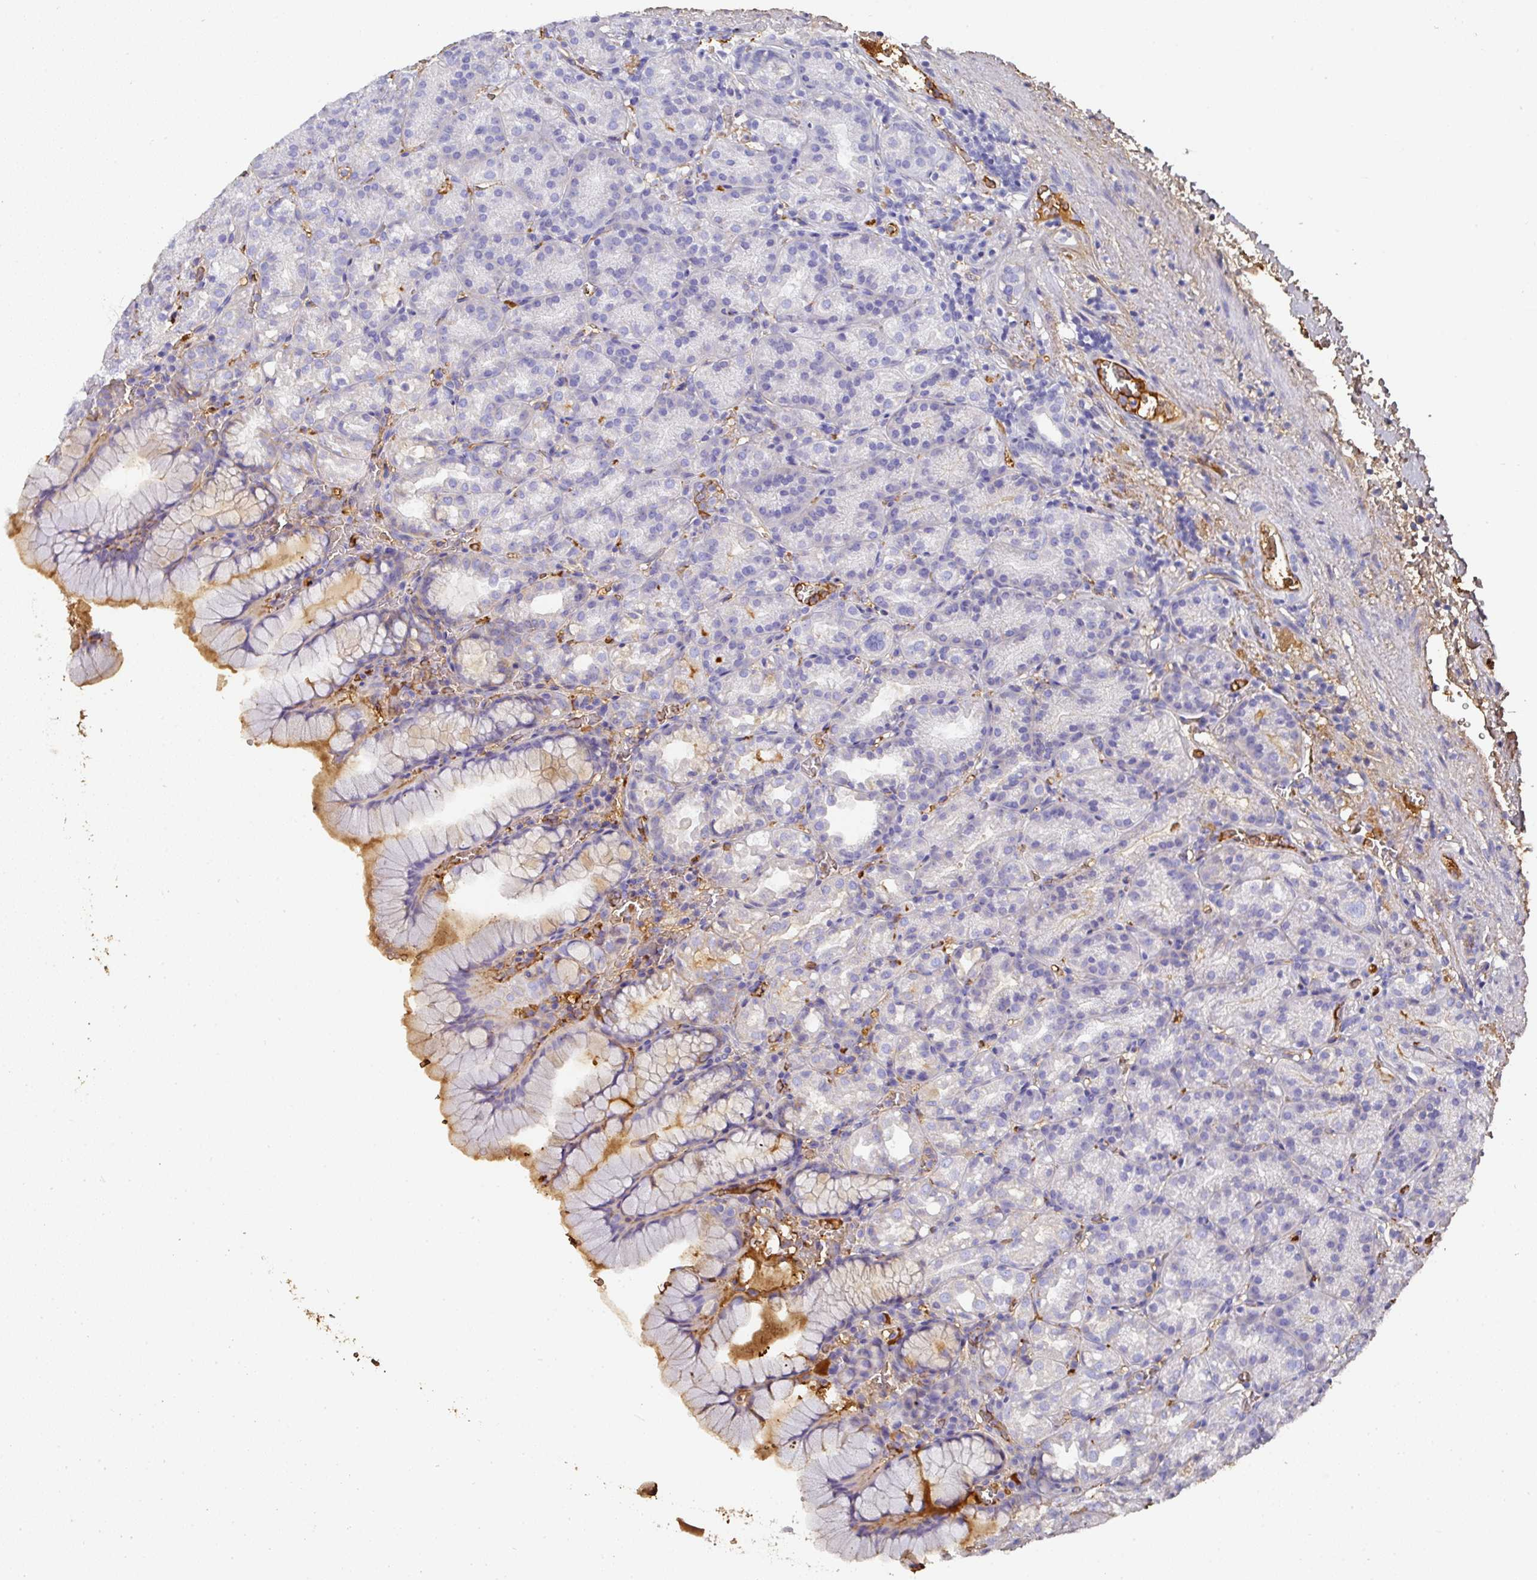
{"staining": {"intensity": "strong", "quantity": "<25%", "location": "cytoplasmic/membranous"}, "tissue": "stomach", "cell_type": "Glandular cells", "image_type": "normal", "snomed": [{"axis": "morphology", "description": "Normal tissue, NOS"}, {"axis": "topography", "description": "Stomach, upper"}], "caption": "Immunohistochemistry (IHC) (DAB (3,3'-diaminobenzidine)) staining of benign human stomach reveals strong cytoplasmic/membranous protein expression in approximately <25% of glandular cells. (Stains: DAB (3,3'-diaminobenzidine) in brown, nuclei in blue, Microscopy: brightfield microscopy at high magnification).", "gene": "ALB", "patient": {"sex": "female", "age": 81}}